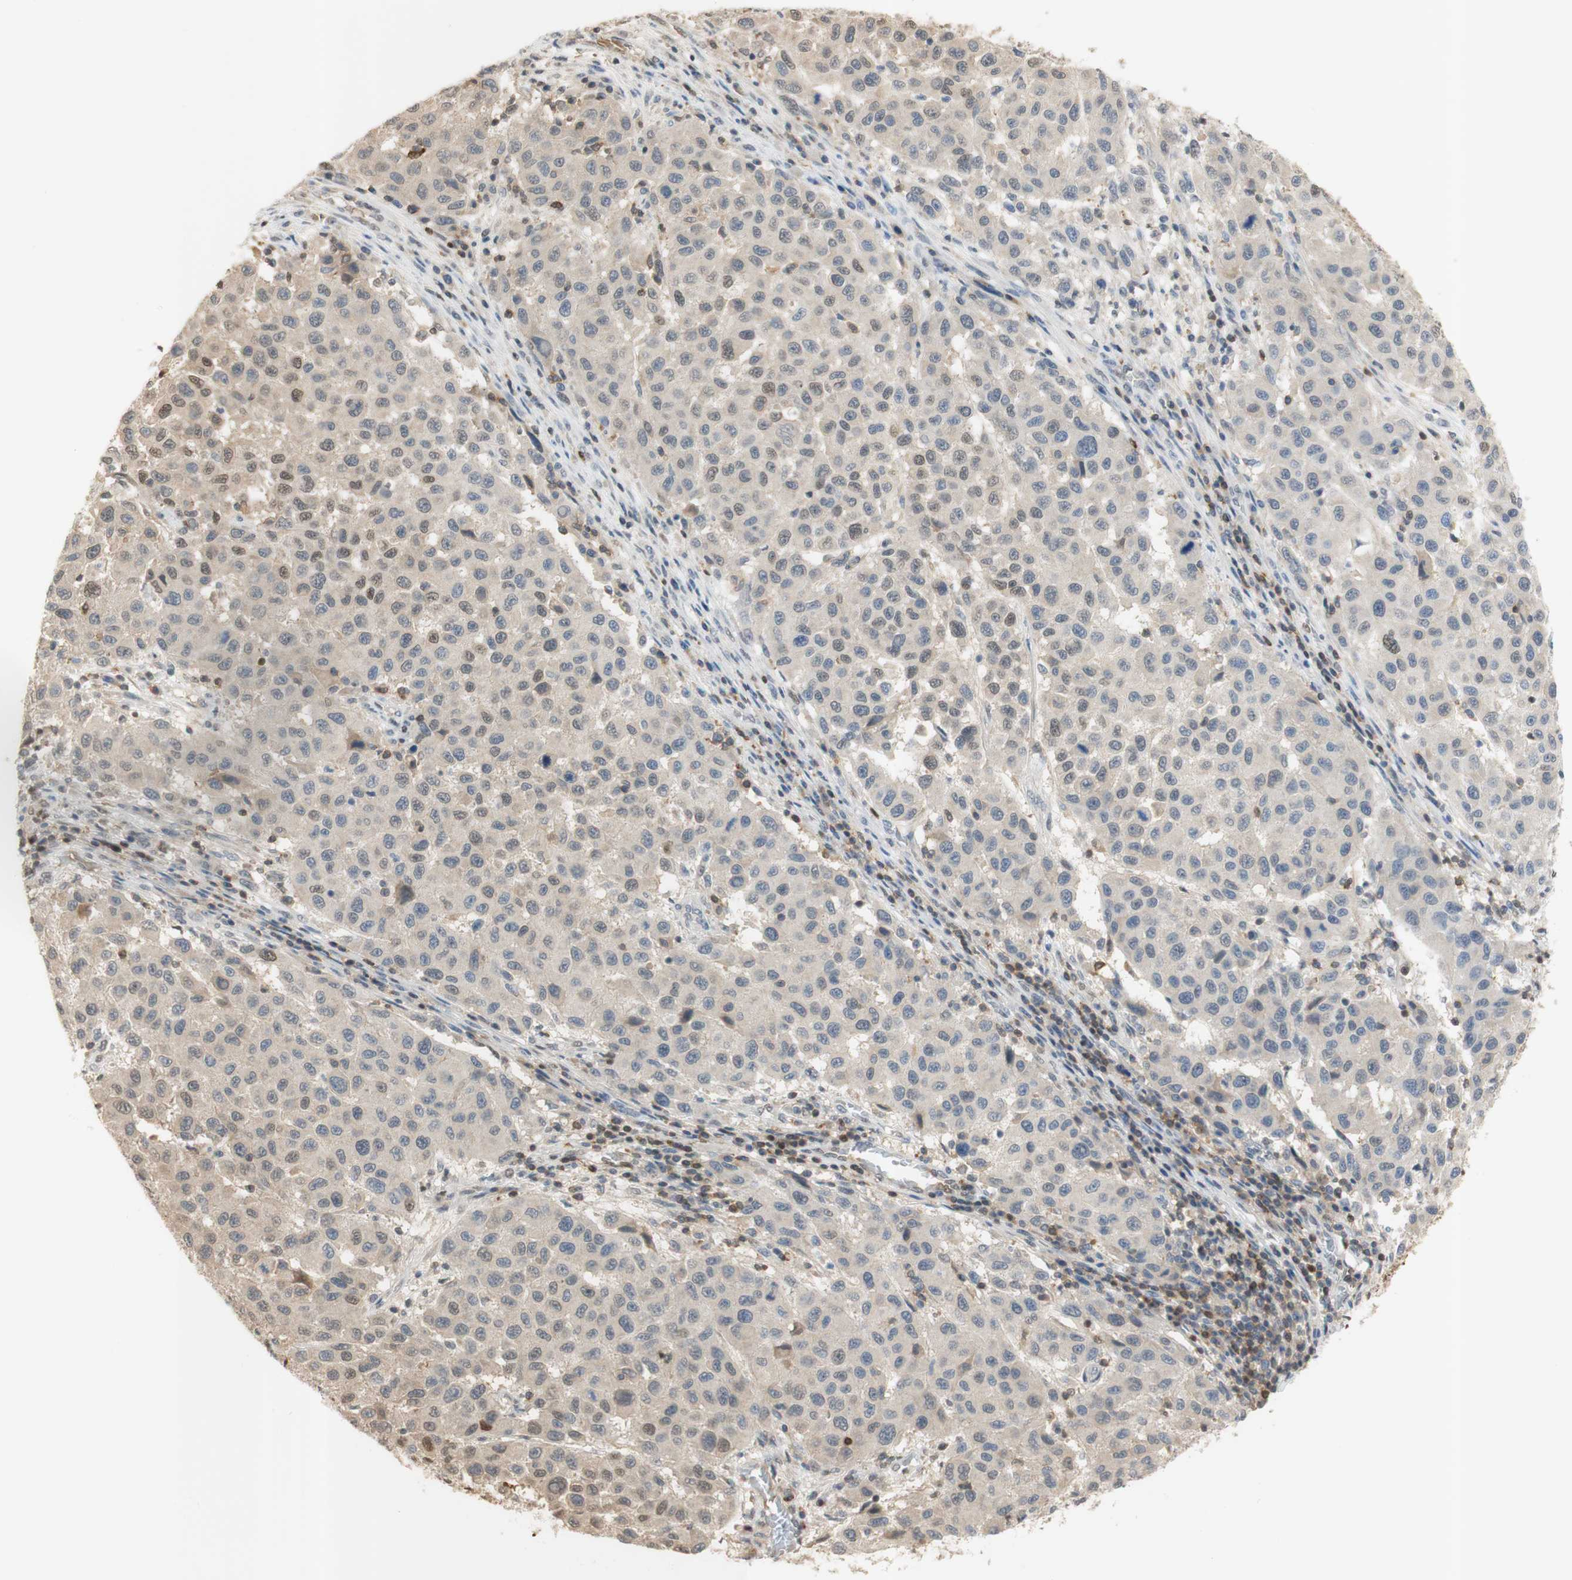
{"staining": {"intensity": "weak", "quantity": ">75%", "location": "cytoplasmic/membranous,nuclear"}, "tissue": "melanoma", "cell_type": "Tumor cells", "image_type": "cancer", "snomed": [{"axis": "morphology", "description": "Malignant melanoma, Metastatic site"}, {"axis": "topography", "description": "Lymph node"}], "caption": "Immunohistochemistry histopathology image of malignant melanoma (metastatic site) stained for a protein (brown), which shows low levels of weak cytoplasmic/membranous and nuclear expression in about >75% of tumor cells.", "gene": "NAP1L4", "patient": {"sex": "male", "age": 61}}